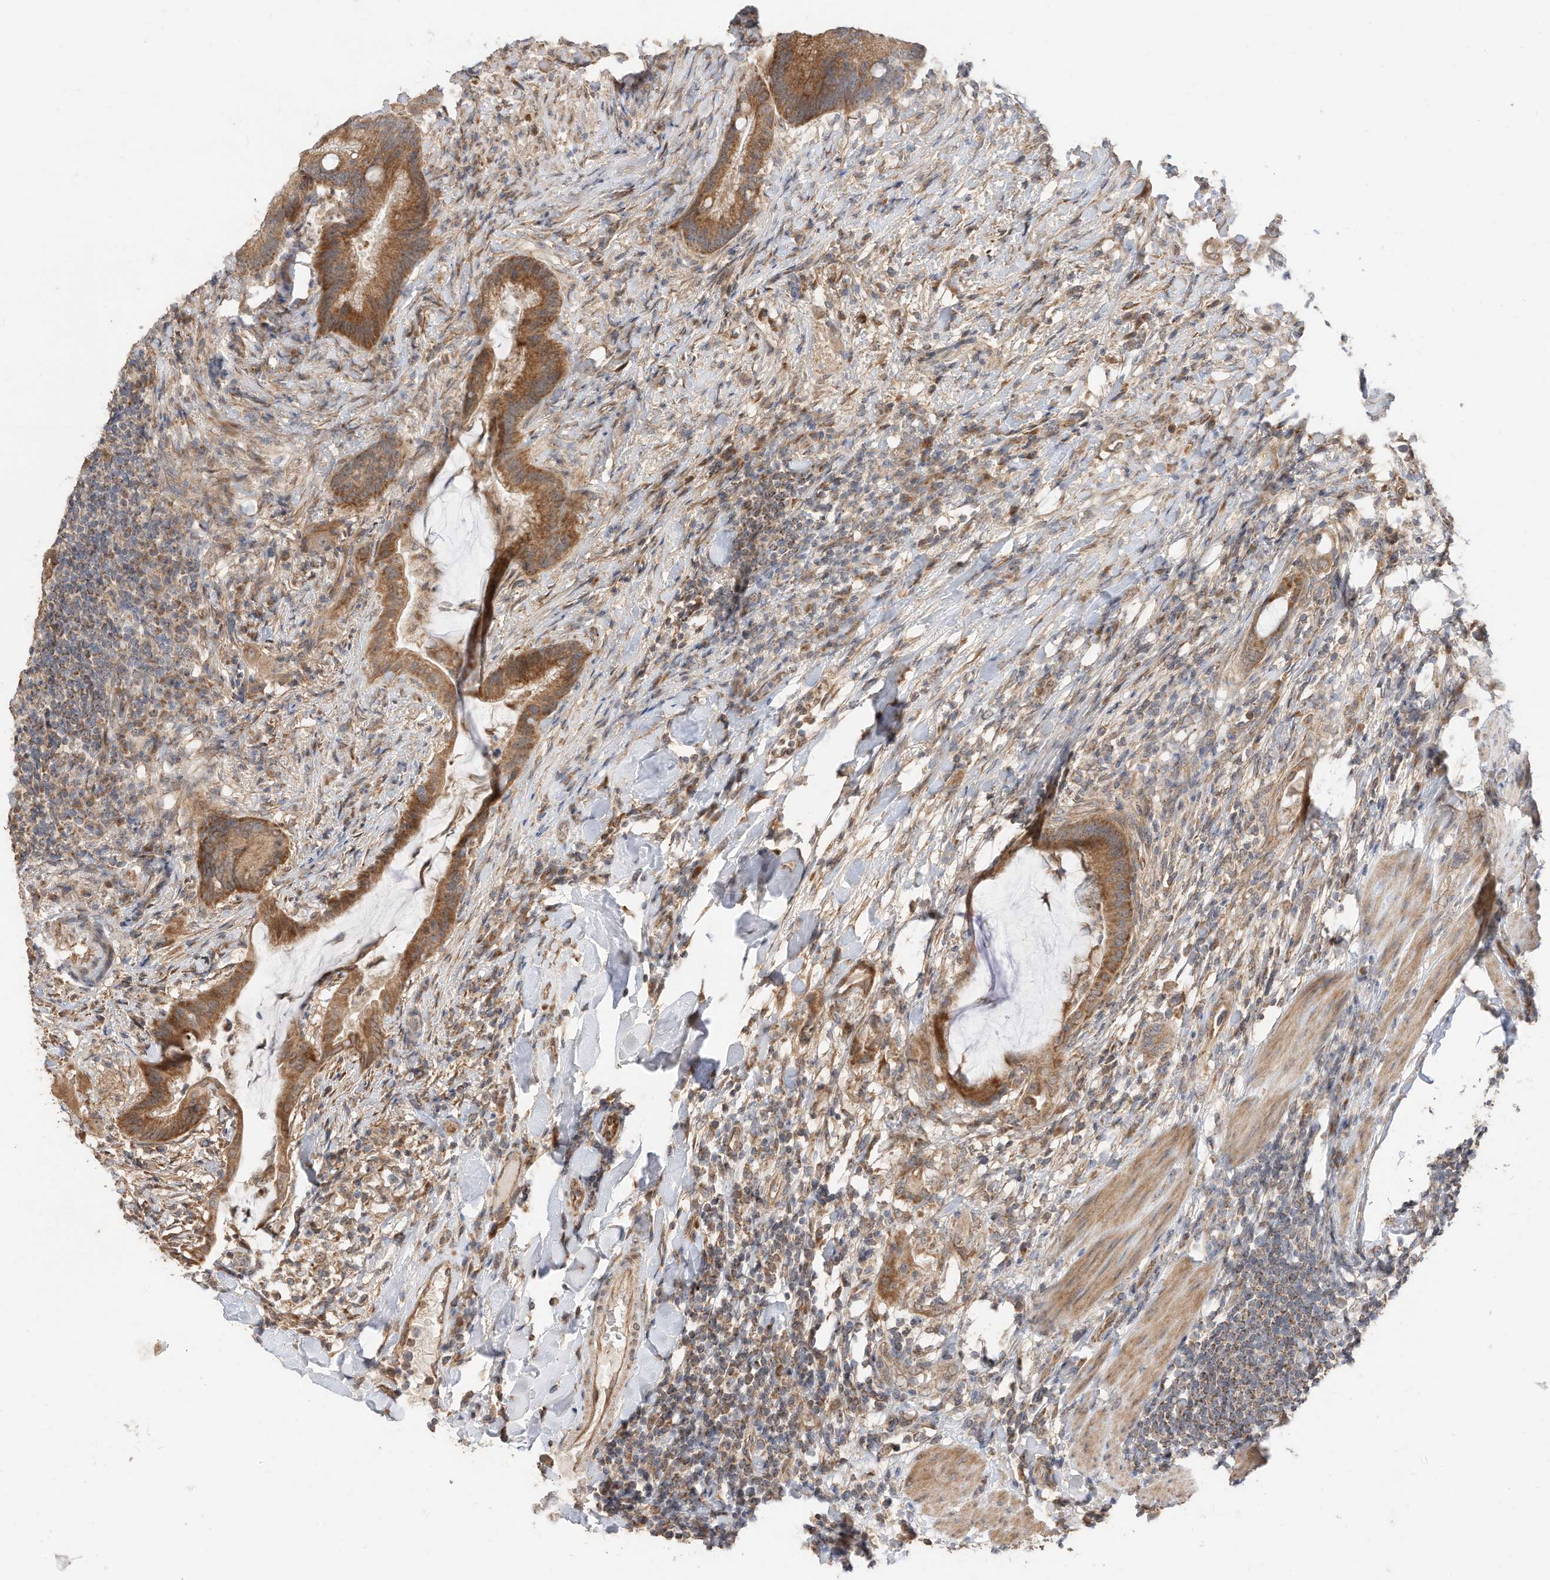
{"staining": {"intensity": "moderate", "quantity": ">75%", "location": "cytoplasmic/membranous"}, "tissue": "colorectal cancer", "cell_type": "Tumor cells", "image_type": "cancer", "snomed": [{"axis": "morphology", "description": "Adenocarcinoma, NOS"}, {"axis": "topography", "description": "Colon"}], "caption": "Colorectal cancer stained with DAB IHC exhibits medium levels of moderate cytoplasmic/membranous positivity in approximately >75% of tumor cells.", "gene": "CAGE1", "patient": {"sex": "female", "age": 66}}